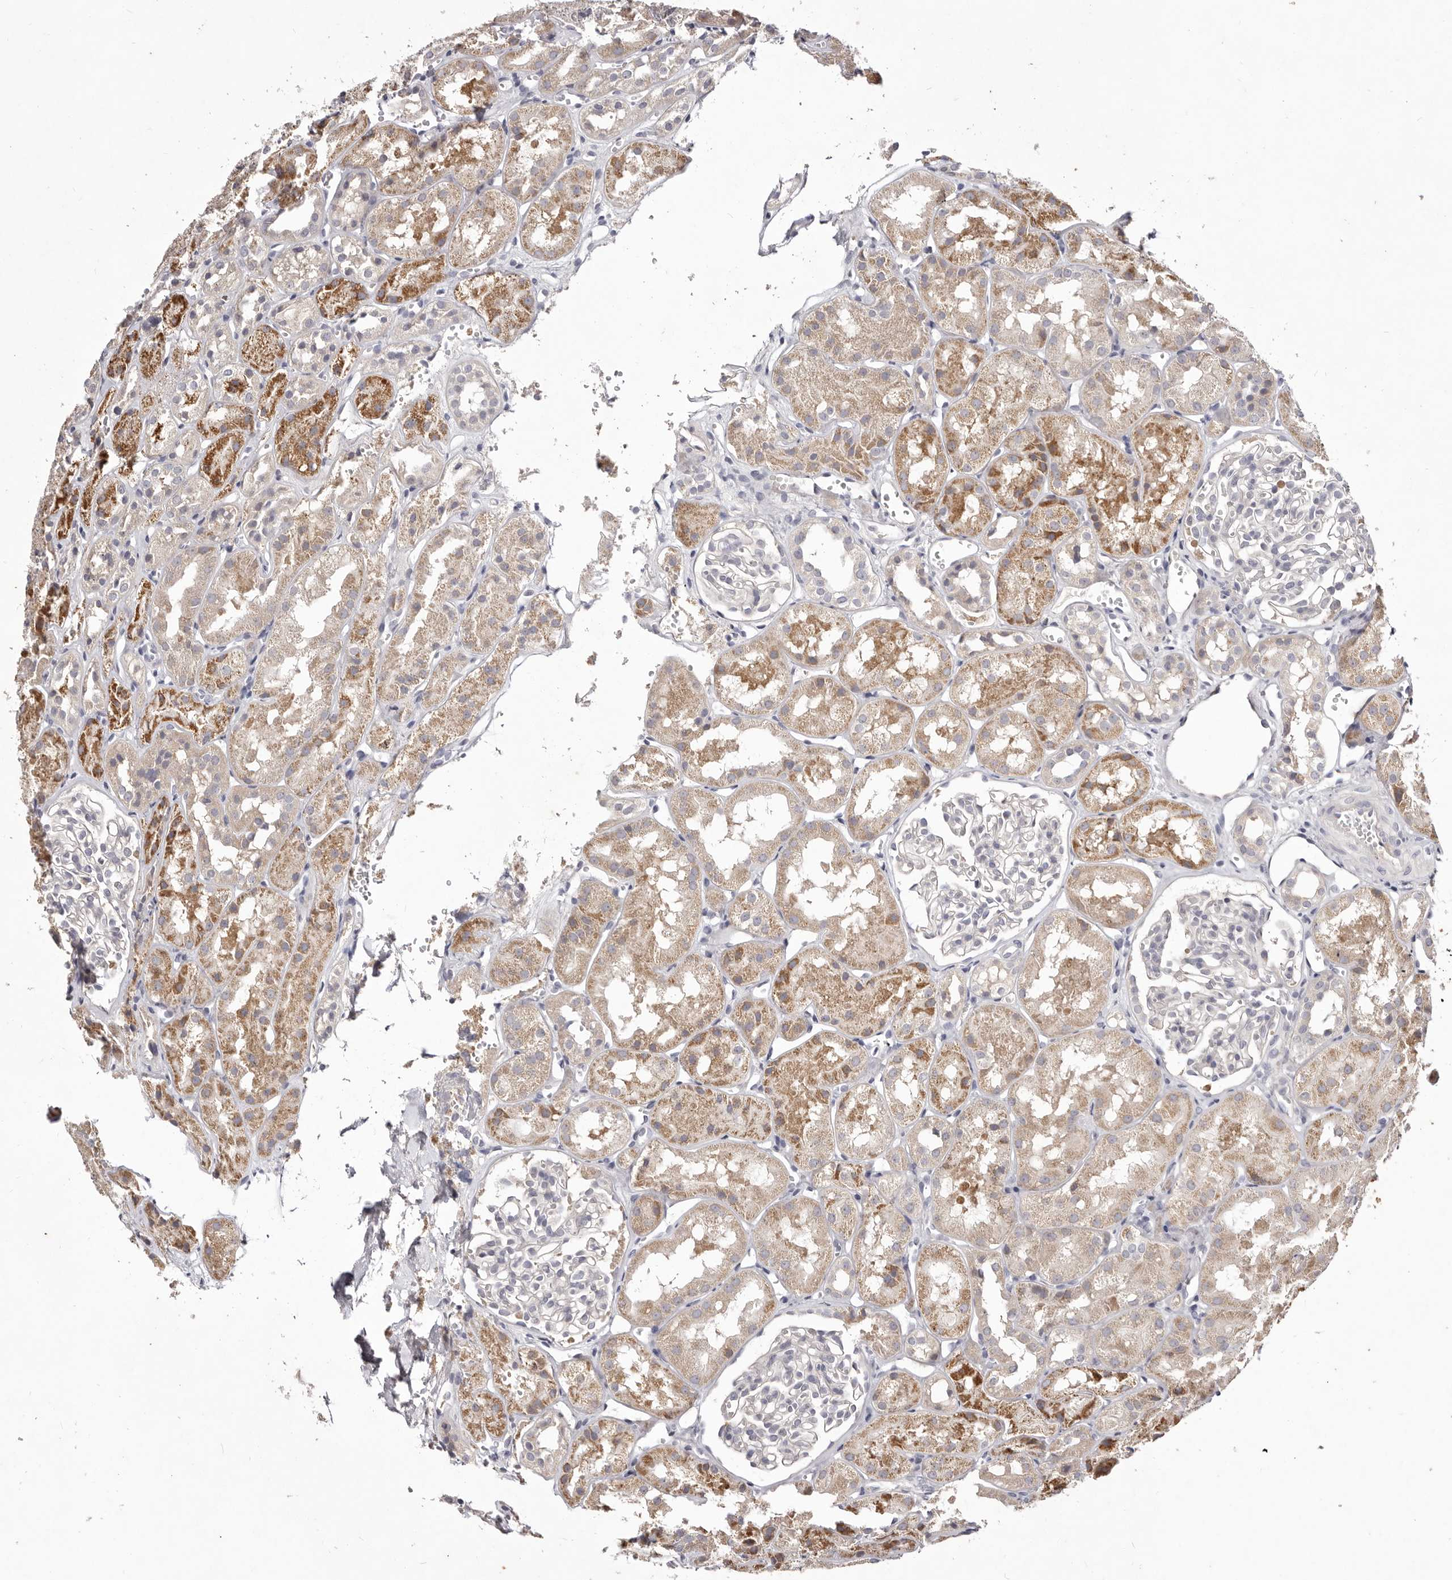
{"staining": {"intensity": "negative", "quantity": "none", "location": "none"}, "tissue": "kidney", "cell_type": "Cells in glomeruli", "image_type": "normal", "snomed": [{"axis": "morphology", "description": "Normal tissue, NOS"}, {"axis": "topography", "description": "Kidney"}], "caption": "IHC photomicrograph of unremarkable kidney: kidney stained with DAB (3,3'-diaminobenzidine) exhibits no significant protein expression in cells in glomeruli.", "gene": "GARNL3", "patient": {"sex": "male", "age": 16}}